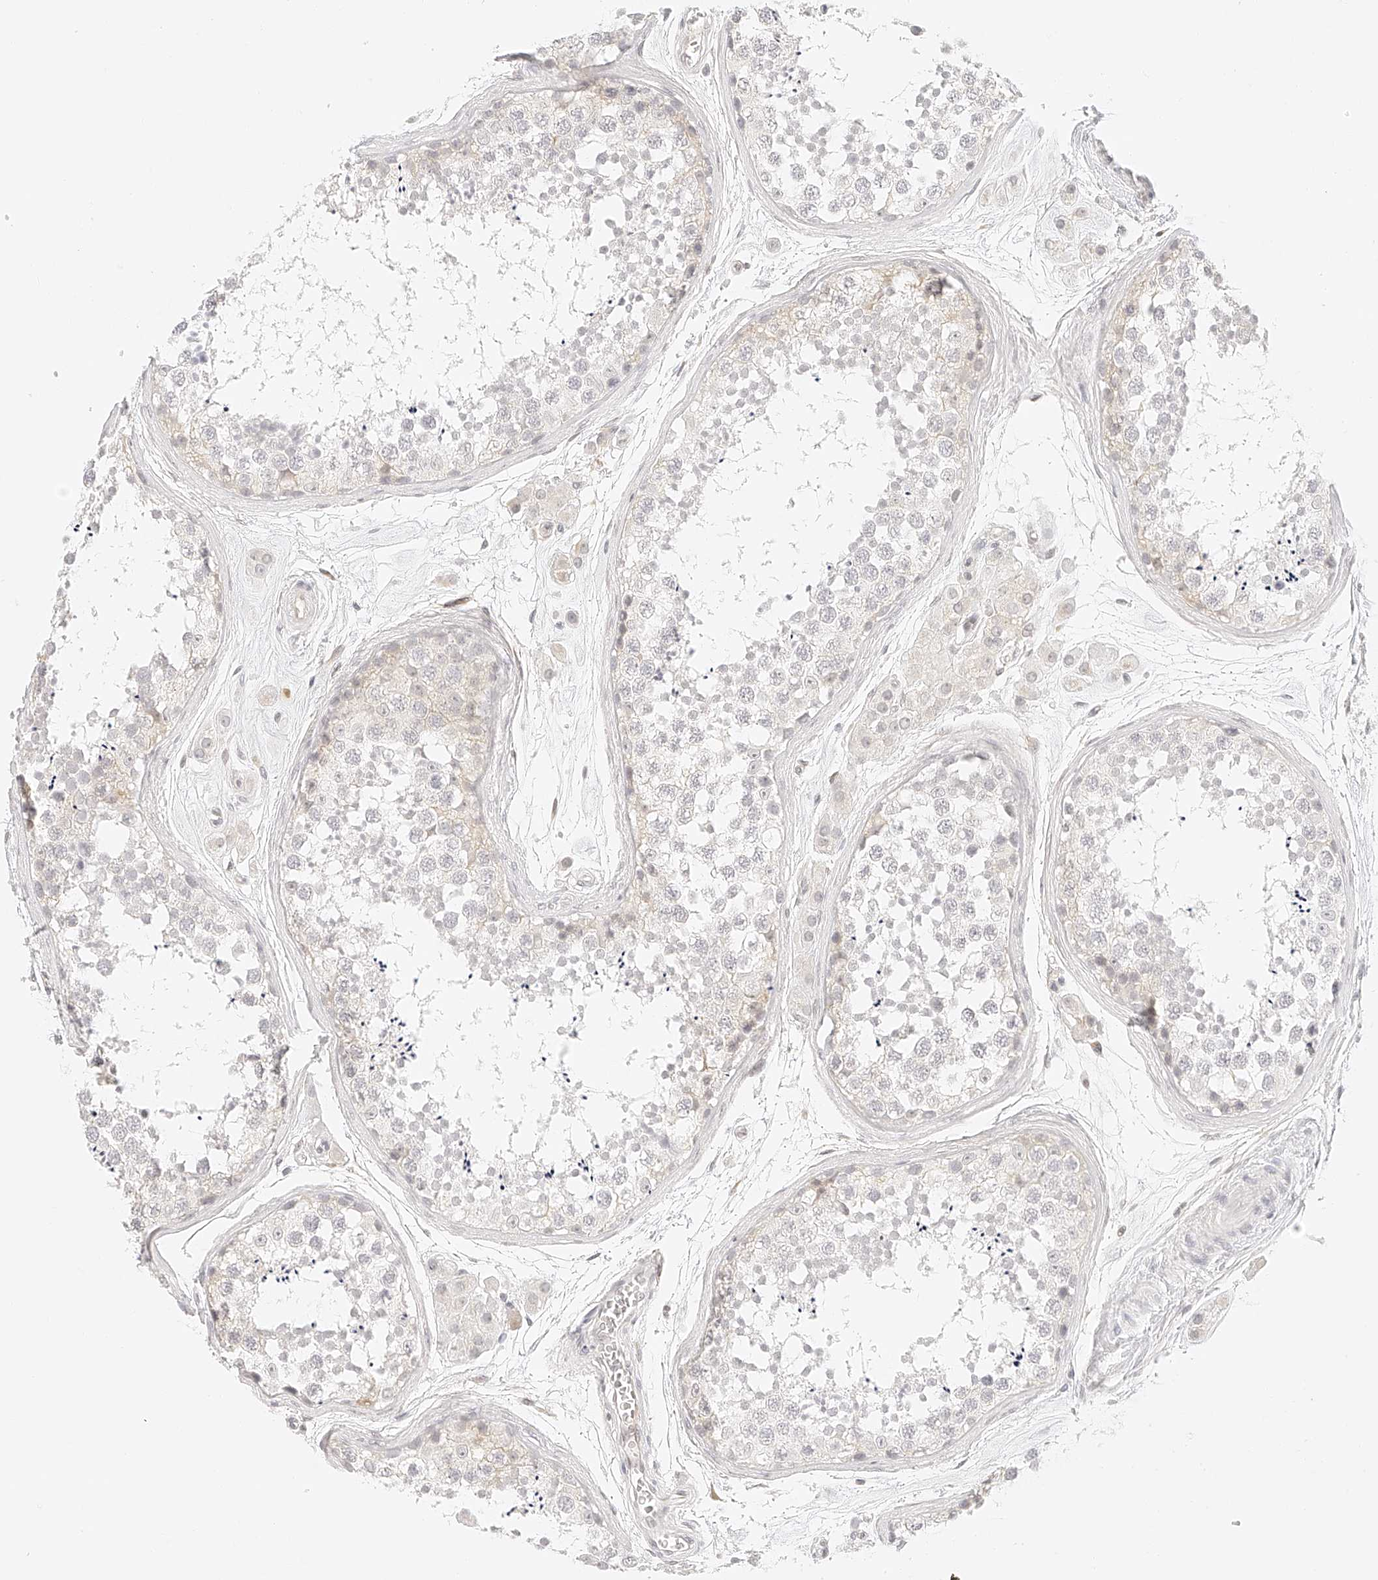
{"staining": {"intensity": "negative", "quantity": "none", "location": "none"}, "tissue": "testis", "cell_type": "Cells in seminiferous ducts", "image_type": "normal", "snomed": [{"axis": "morphology", "description": "Normal tissue, NOS"}, {"axis": "topography", "description": "Testis"}], "caption": "The image exhibits no significant positivity in cells in seminiferous ducts of testis.", "gene": "ZFP69", "patient": {"sex": "male", "age": 56}}